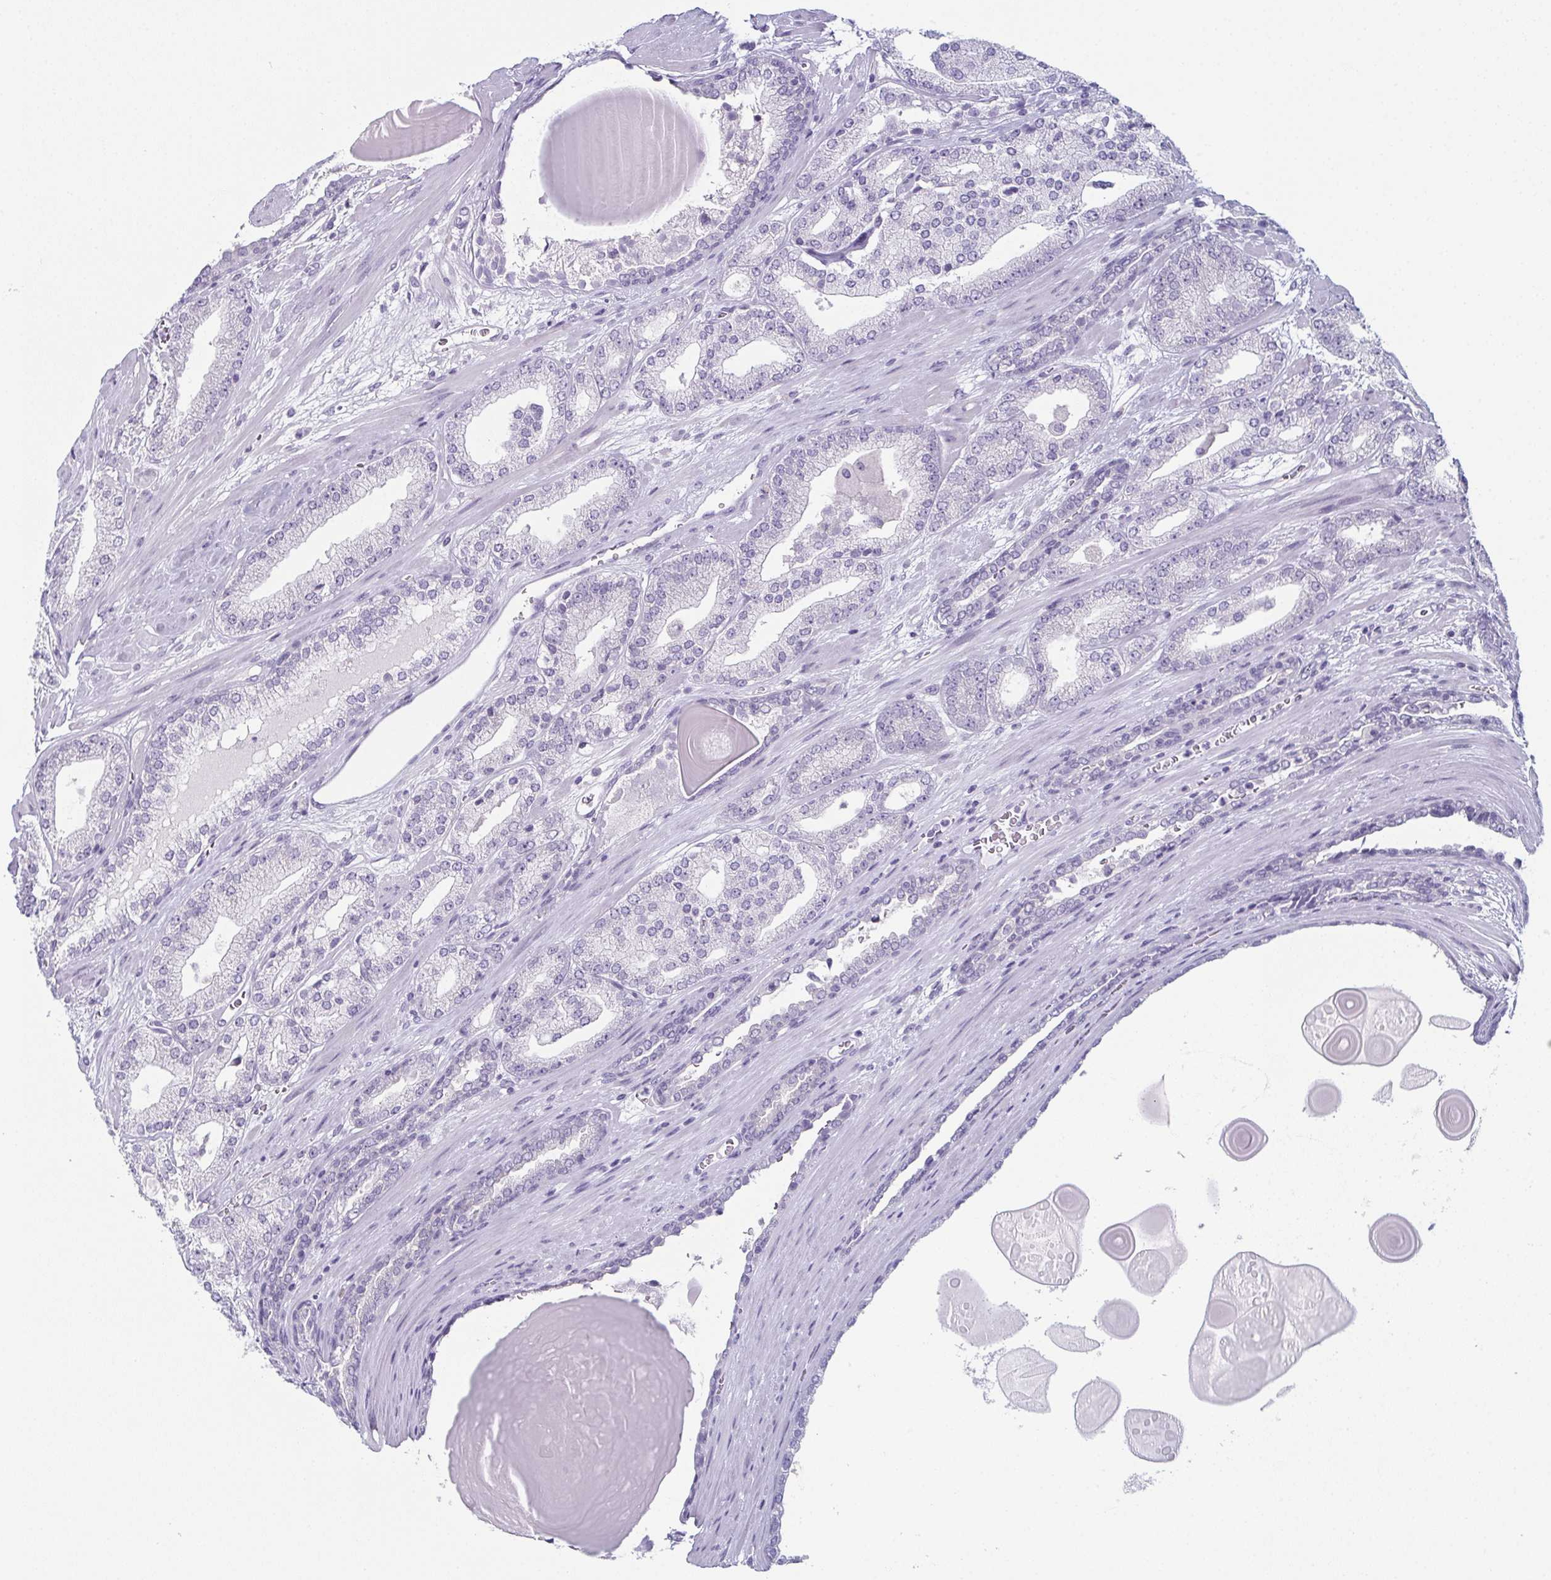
{"staining": {"intensity": "negative", "quantity": "none", "location": "none"}, "tissue": "prostate cancer", "cell_type": "Tumor cells", "image_type": "cancer", "snomed": [{"axis": "morphology", "description": "Adenocarcinoma, High grade"}, {"axis": "topography", "description": "Prostate"}], "caption": "Tumor cells are negative for brown protein staining in prostate high-grade adenocarcinoma.", "gene": "ENKUR", "patient": {"sex": "male", "age": 64}}